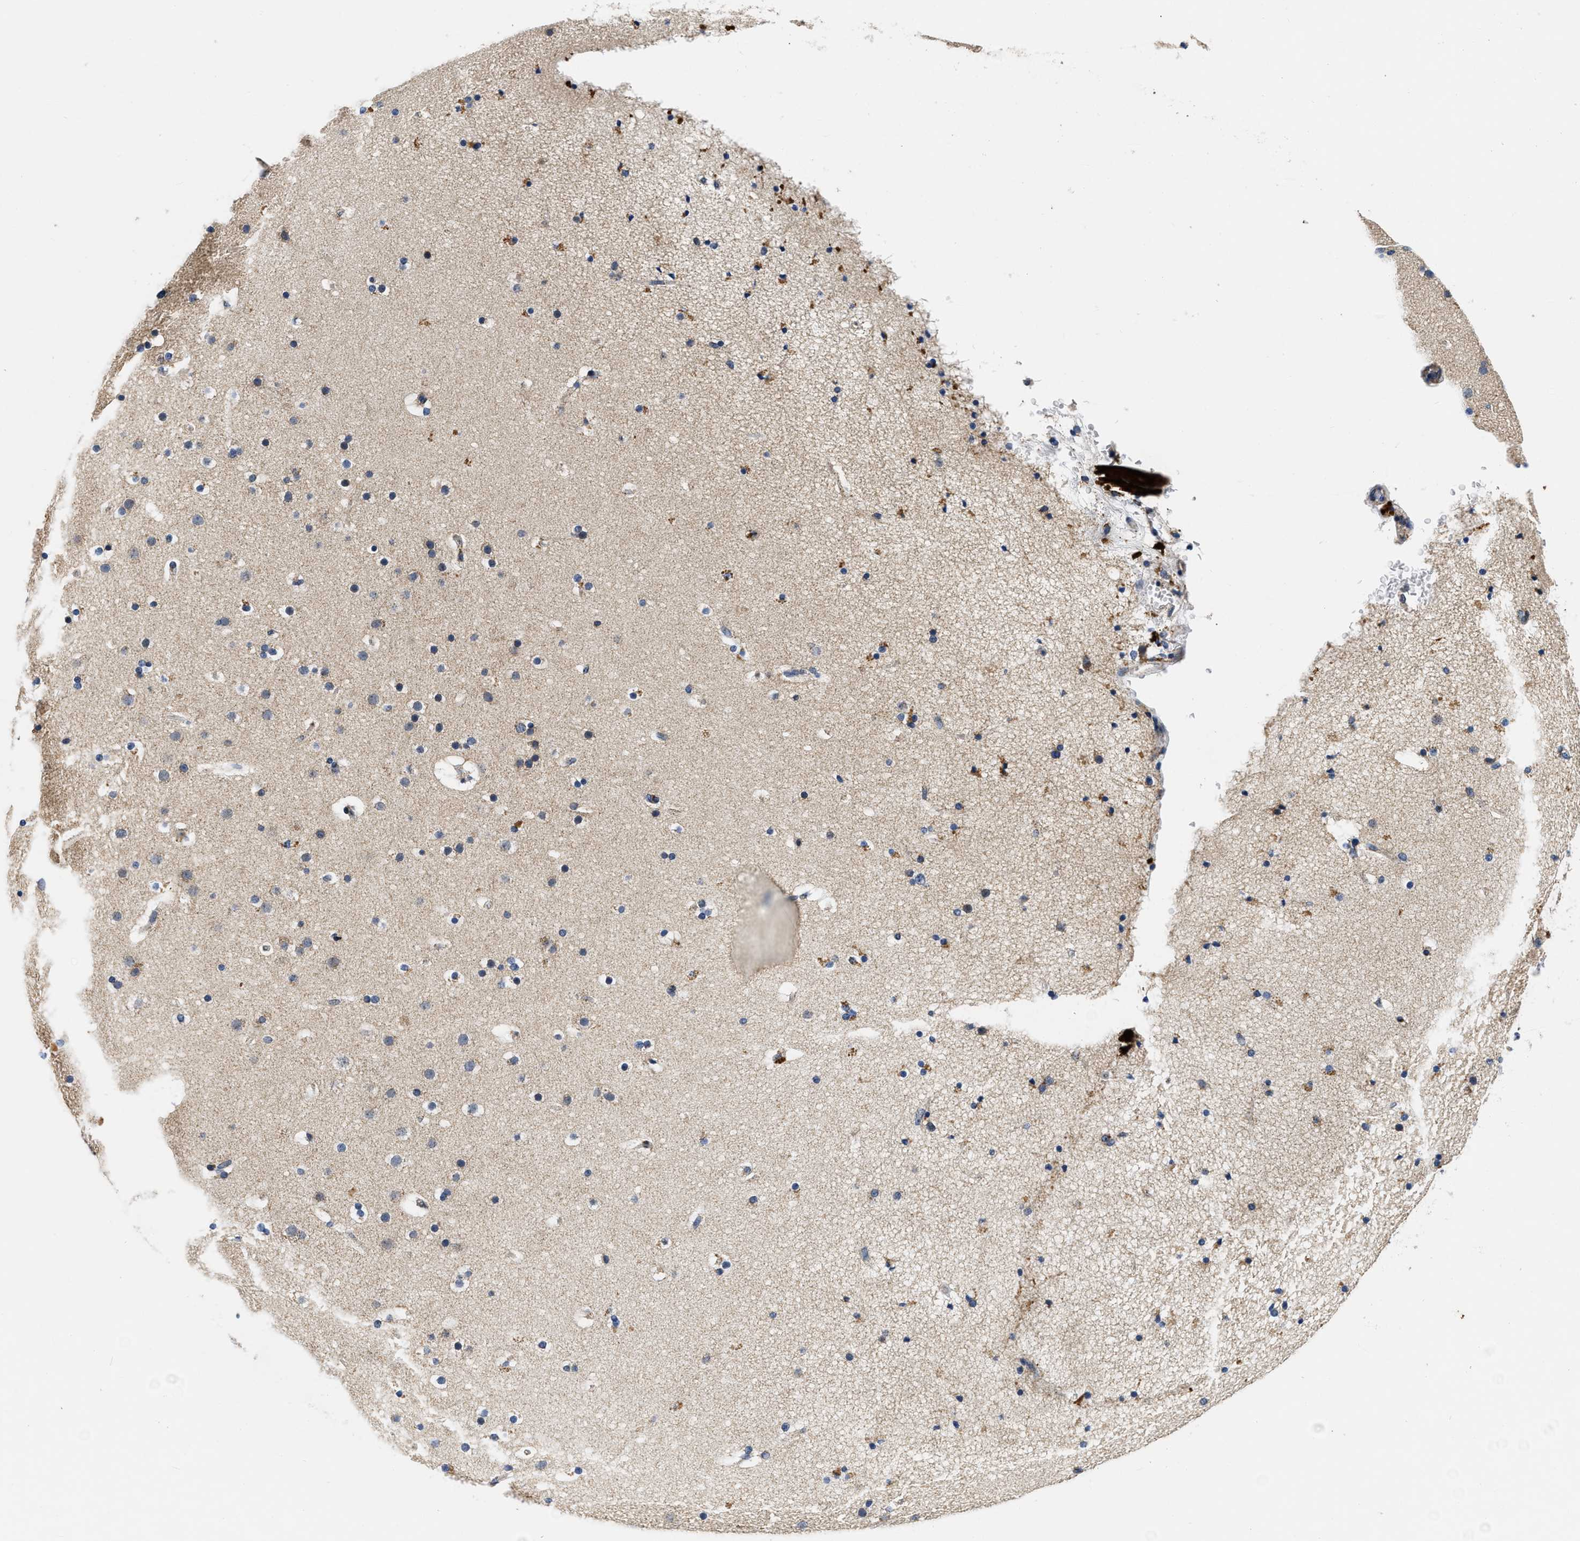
{"staining": {"intensity": "weak", "quantity": ">75%", "location": "cytoplasmic/membranous"}, "tissue": "cerebral cortex", "cell_type": "Endothelial cells", "image_type": "normal", "snomed": [{"axis": "morphology", "description": "Normal tissue, NOS"}, {"axis": "topography", "description": "Cerebral cortex"}], "caption": "IHC of normal cerebral cortex reveals low levels of weak cytoplasmic/membranous staining in approximately >75% of endothelial cells.", "gene": "PDP1", "patient": {"sex": "male", "age": 57}}